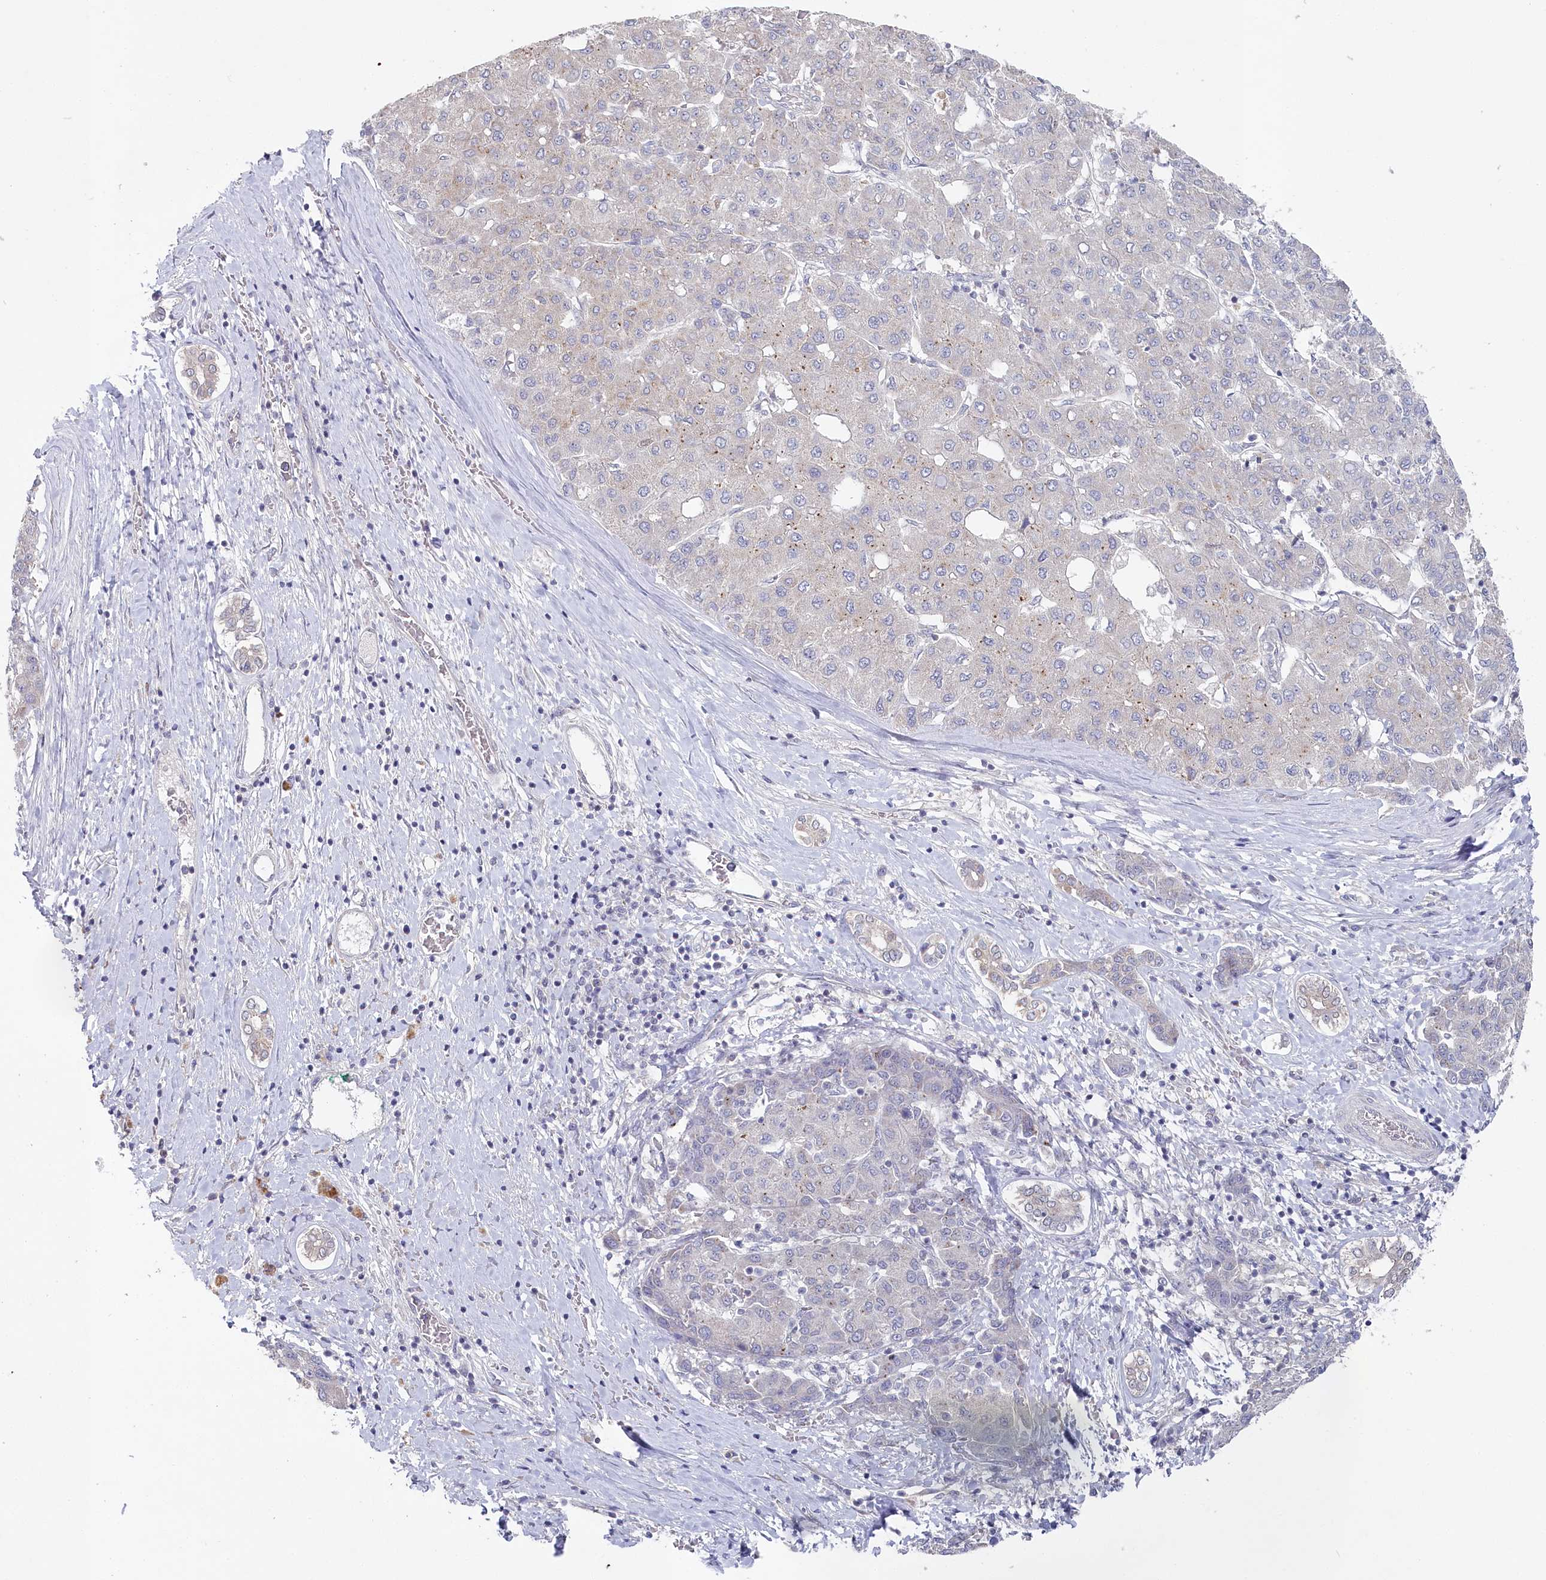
{"staining": {"intensity": "negative", "quantity": "none", "location": "none"}, "tissue": "liver cancer", "cell_type": "Tumor cells", "image_type": "cancer", "snomed": [{"axis": "morphology", "description": "Carcinoma, Hepatocellular, NOS"}, {"axis": "topography", "description": "Liver"}], "caption": "This is a photomicrograph of immunohistochemistry staining of liver cancer, which shows no expression in tumor cells.", "gene": "AAMDC", "patient": {"sex": "male", "age": 65}}